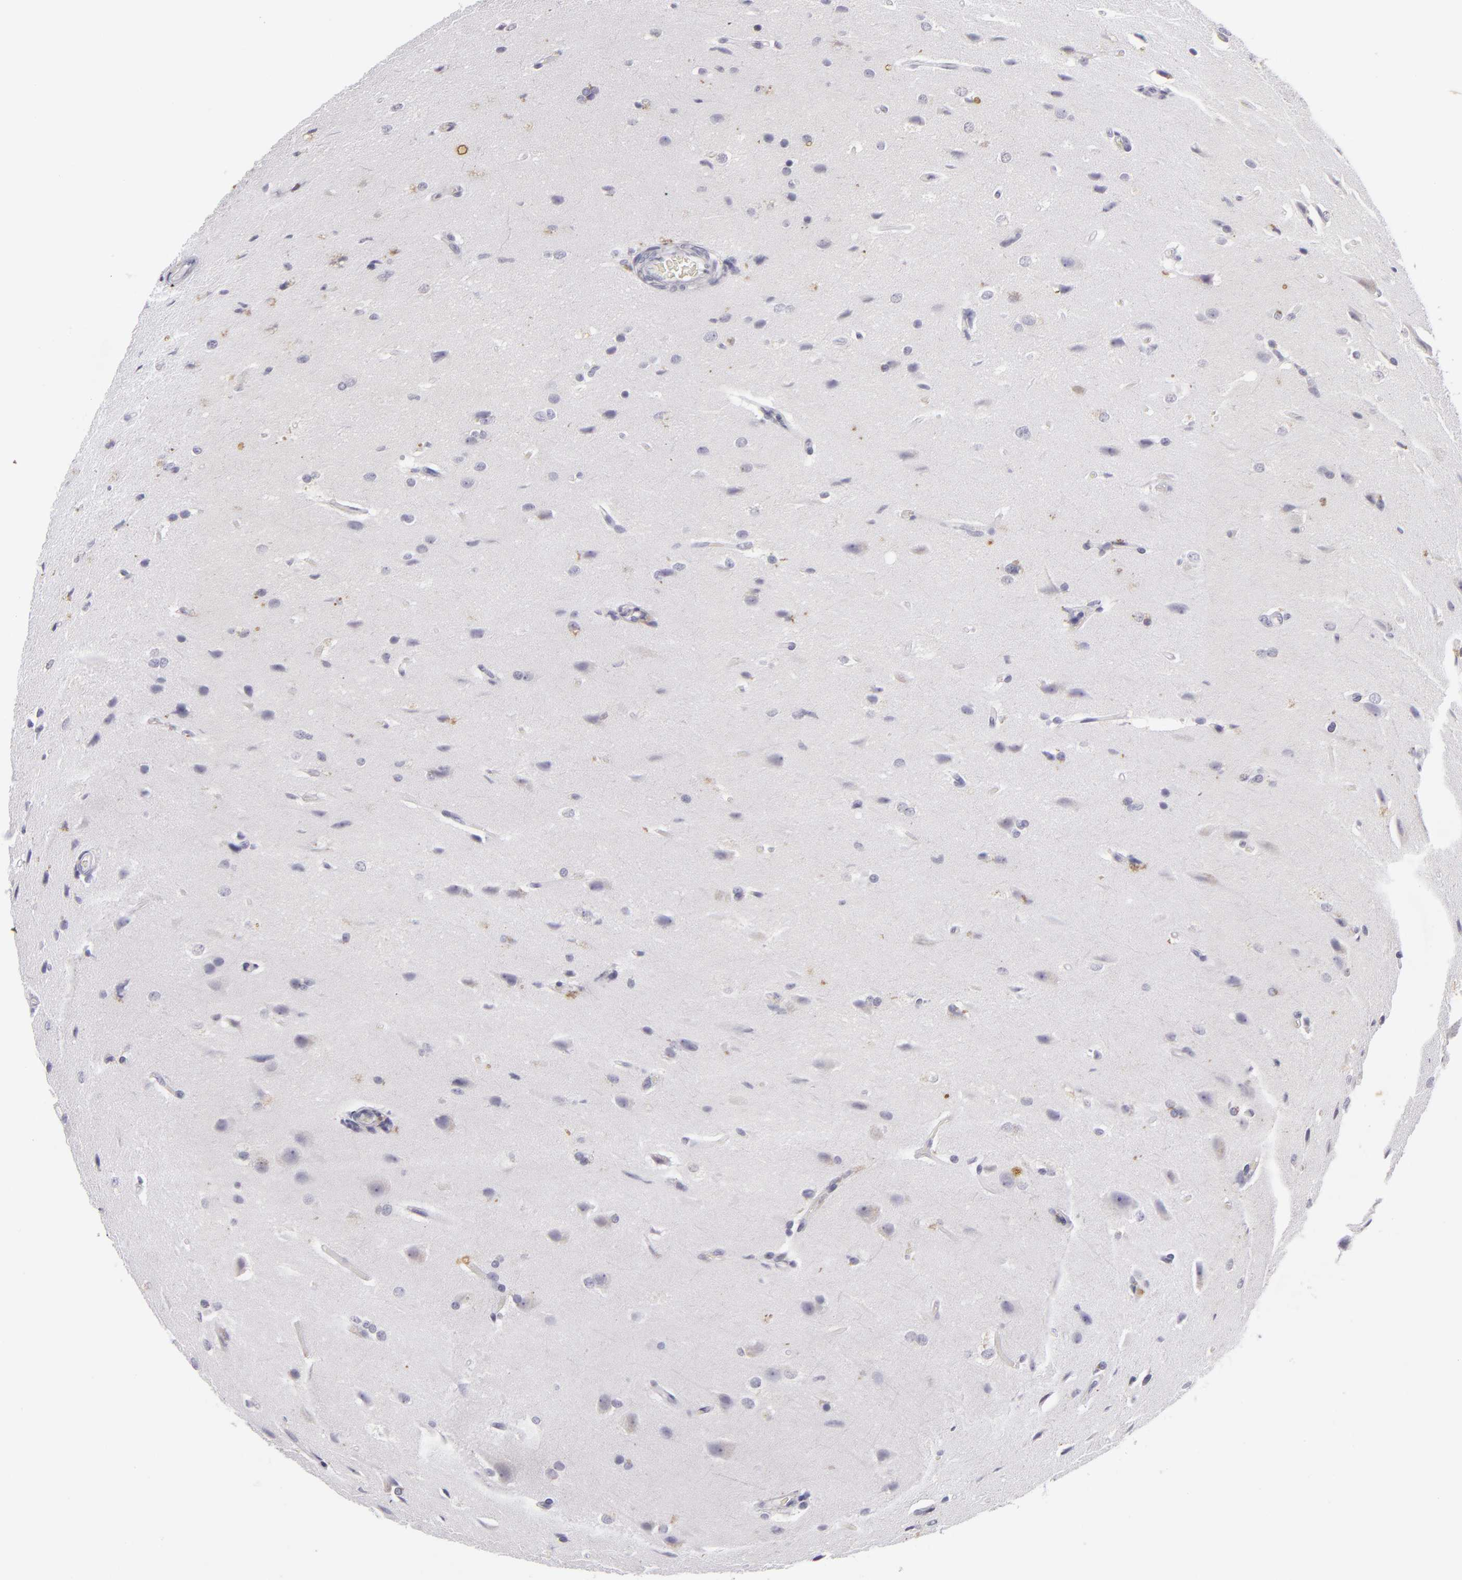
{"staining": {"intensity": "negative", "quantity": "none", "location": "none"}, "tissue": "glioma", "cell_type": "Tumor cells", "image_type": "cancer", "snomed": [{"axis": "morphology", "description": "Glioma, malignant, High grade"}, {"axis": "topography", "description": "Brain"}], "caption": "IHC photomicrograph of high-grade glioma (malignant) stained for a protein (brown), which exhibits no positivity in tumor cells.", "gene": "TNNC1", "patient": {"sex": "male", "age": 68}}